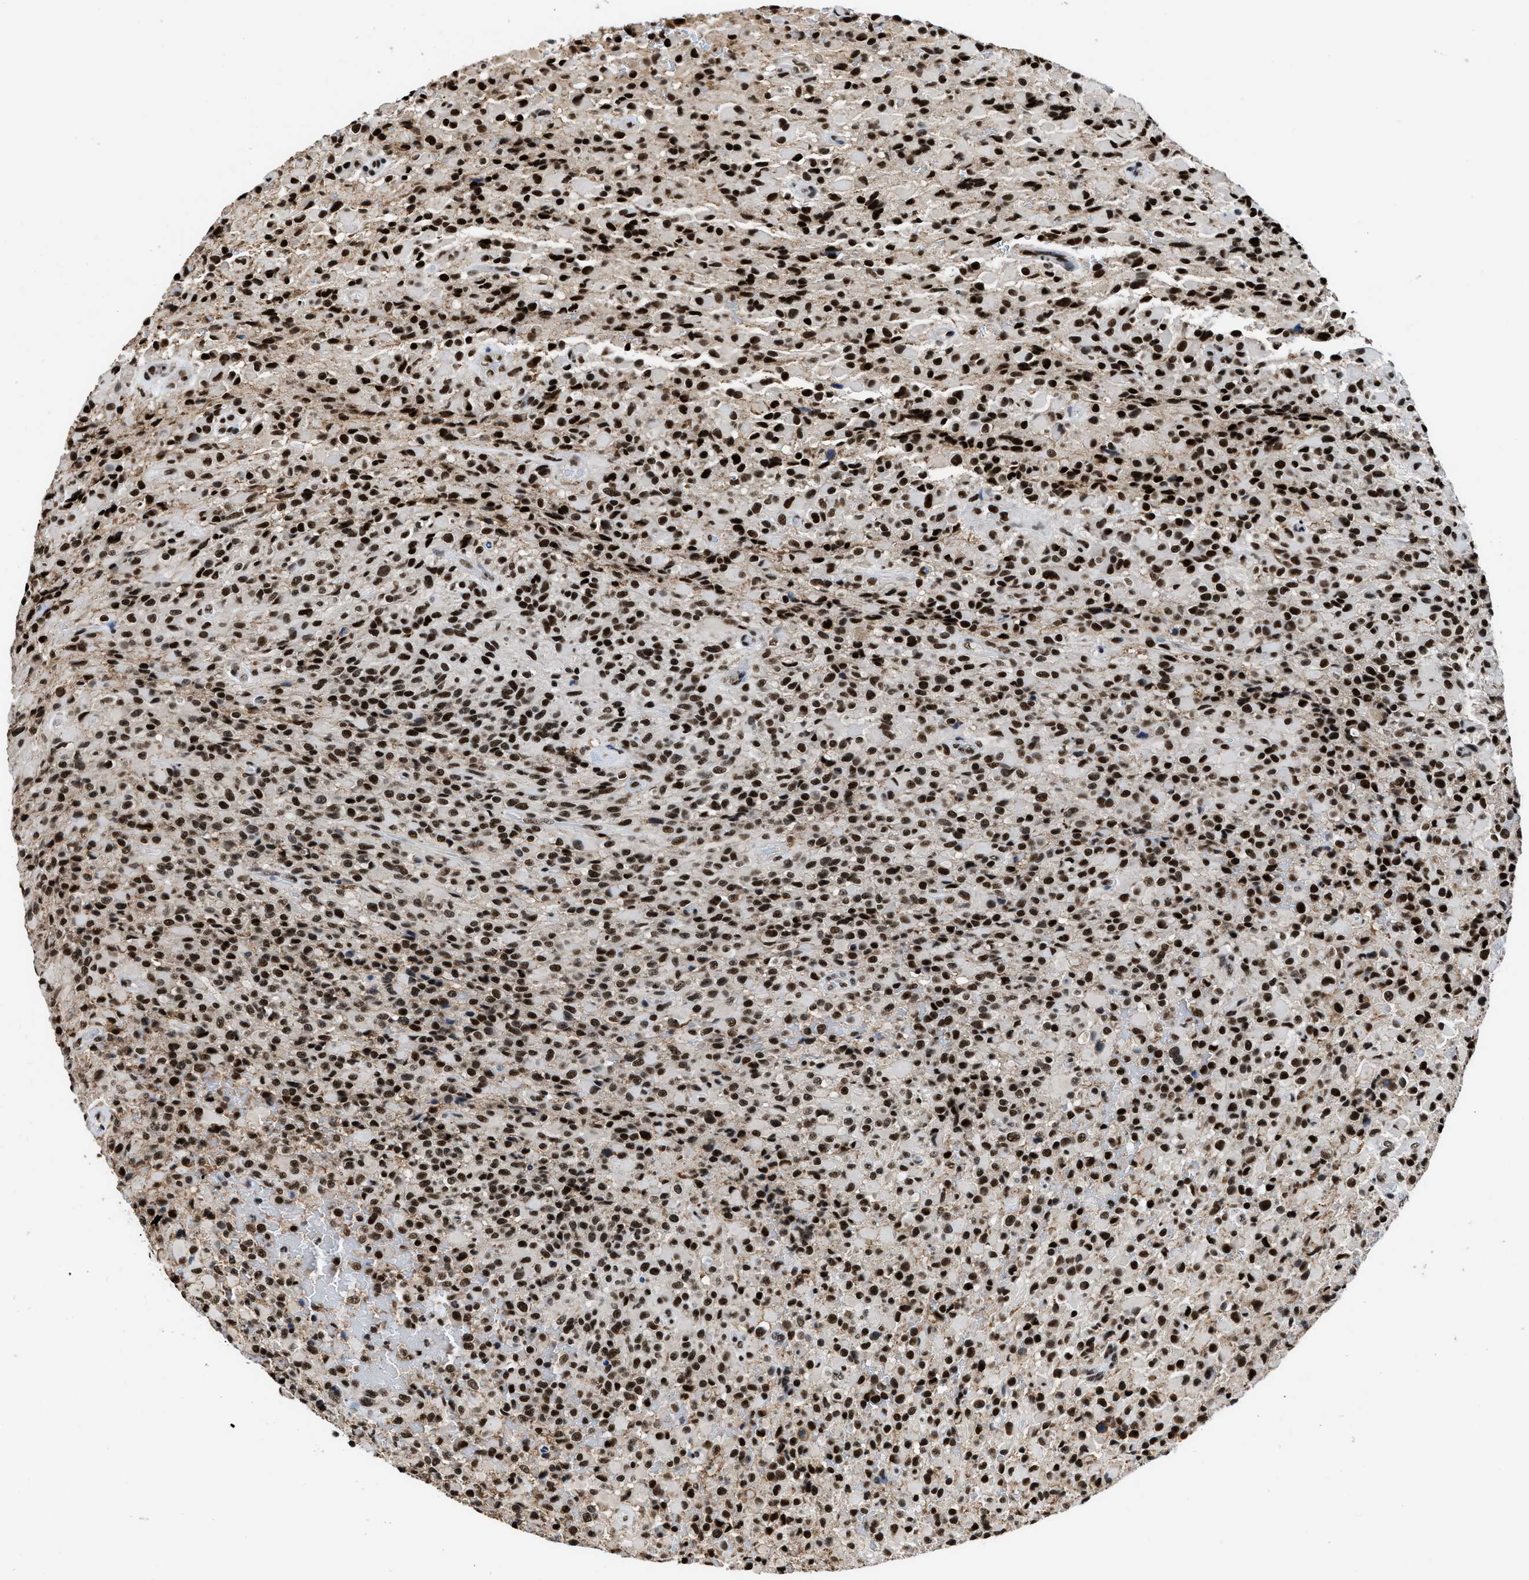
{"staining": {"intensity": "strong", "quantity": ">75%", "location": "nuclear"}, "tissue": "glioma", "cell_type": "Tumor cells", "image_type": "cancer", "snomed": [{"axis": "morphology", "description": "Glioma, malignant, High grade"}, {"axis": "topography", "description": "Brain"}], "caption": "Protein expression analysis of human malignant glioma (high-grade) reveals strong nuclear positivity in approximately >75% of tumor cells.", "gene": "HNRNPH2", "patient": {"sex": "male", "age": 71}}